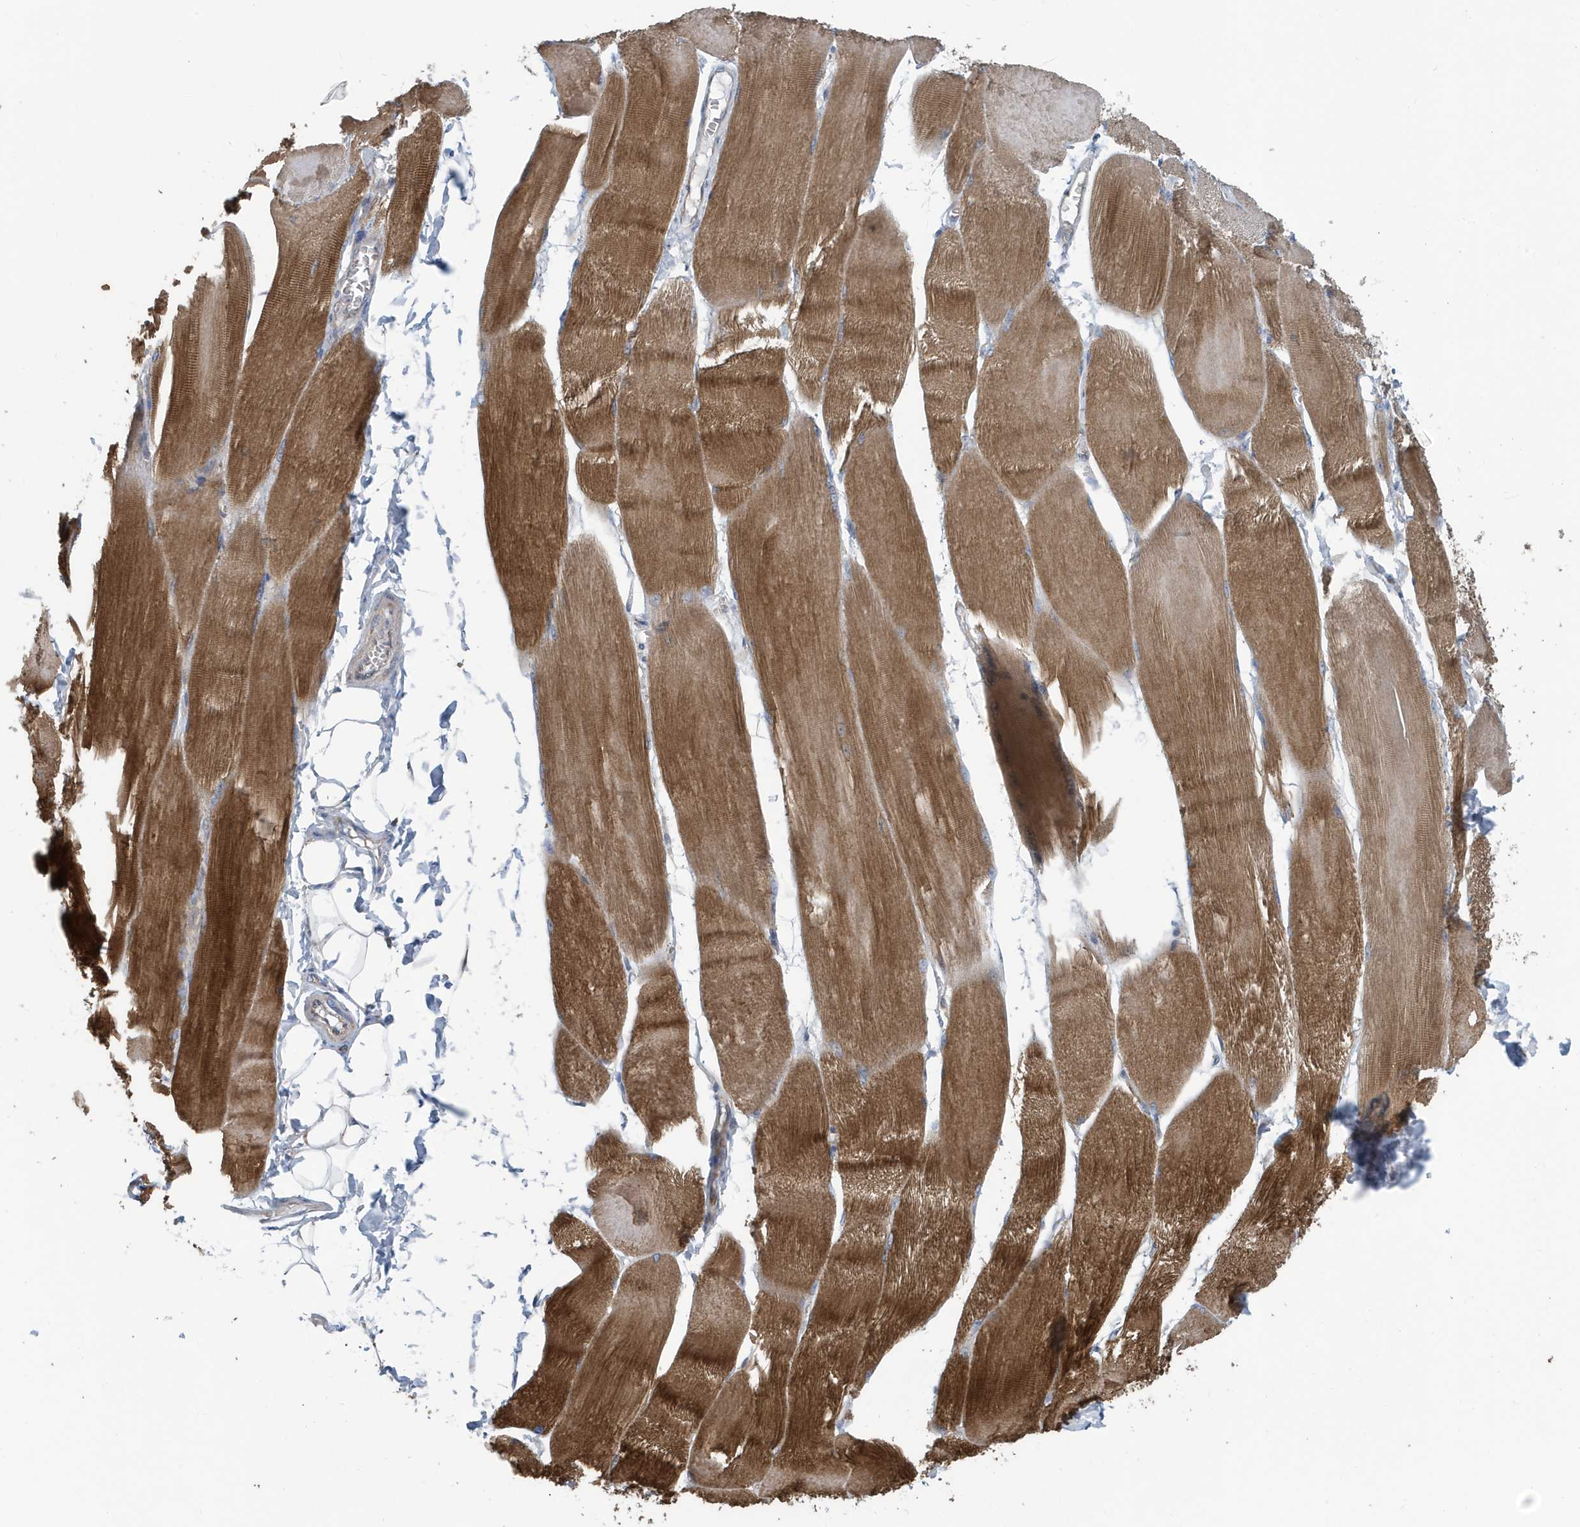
{"staining": {"intensity": "moderate", "quantity": ">75%", "location": "cytoplasmic/membranous"}, "tissue": "skeletal muscle", "cell_type": "Myocytes", "image_type": "normal", "snomed": [{"axis": "morphology", "description": "Normal tissue, NOS"}, {"axis": "morphology", "description": "Basal cell carcinoma"}, {"axis": "topography", "description": "Skeletal muscle"}], "caption": "Human skeletal muscle stained for a protein (brown) displays moderate cytoplasmic/membranous positive expression in approximately >75% of myocytes.", "gene": "PPM1M", "patient": {"sex": "female", "age": 64}}